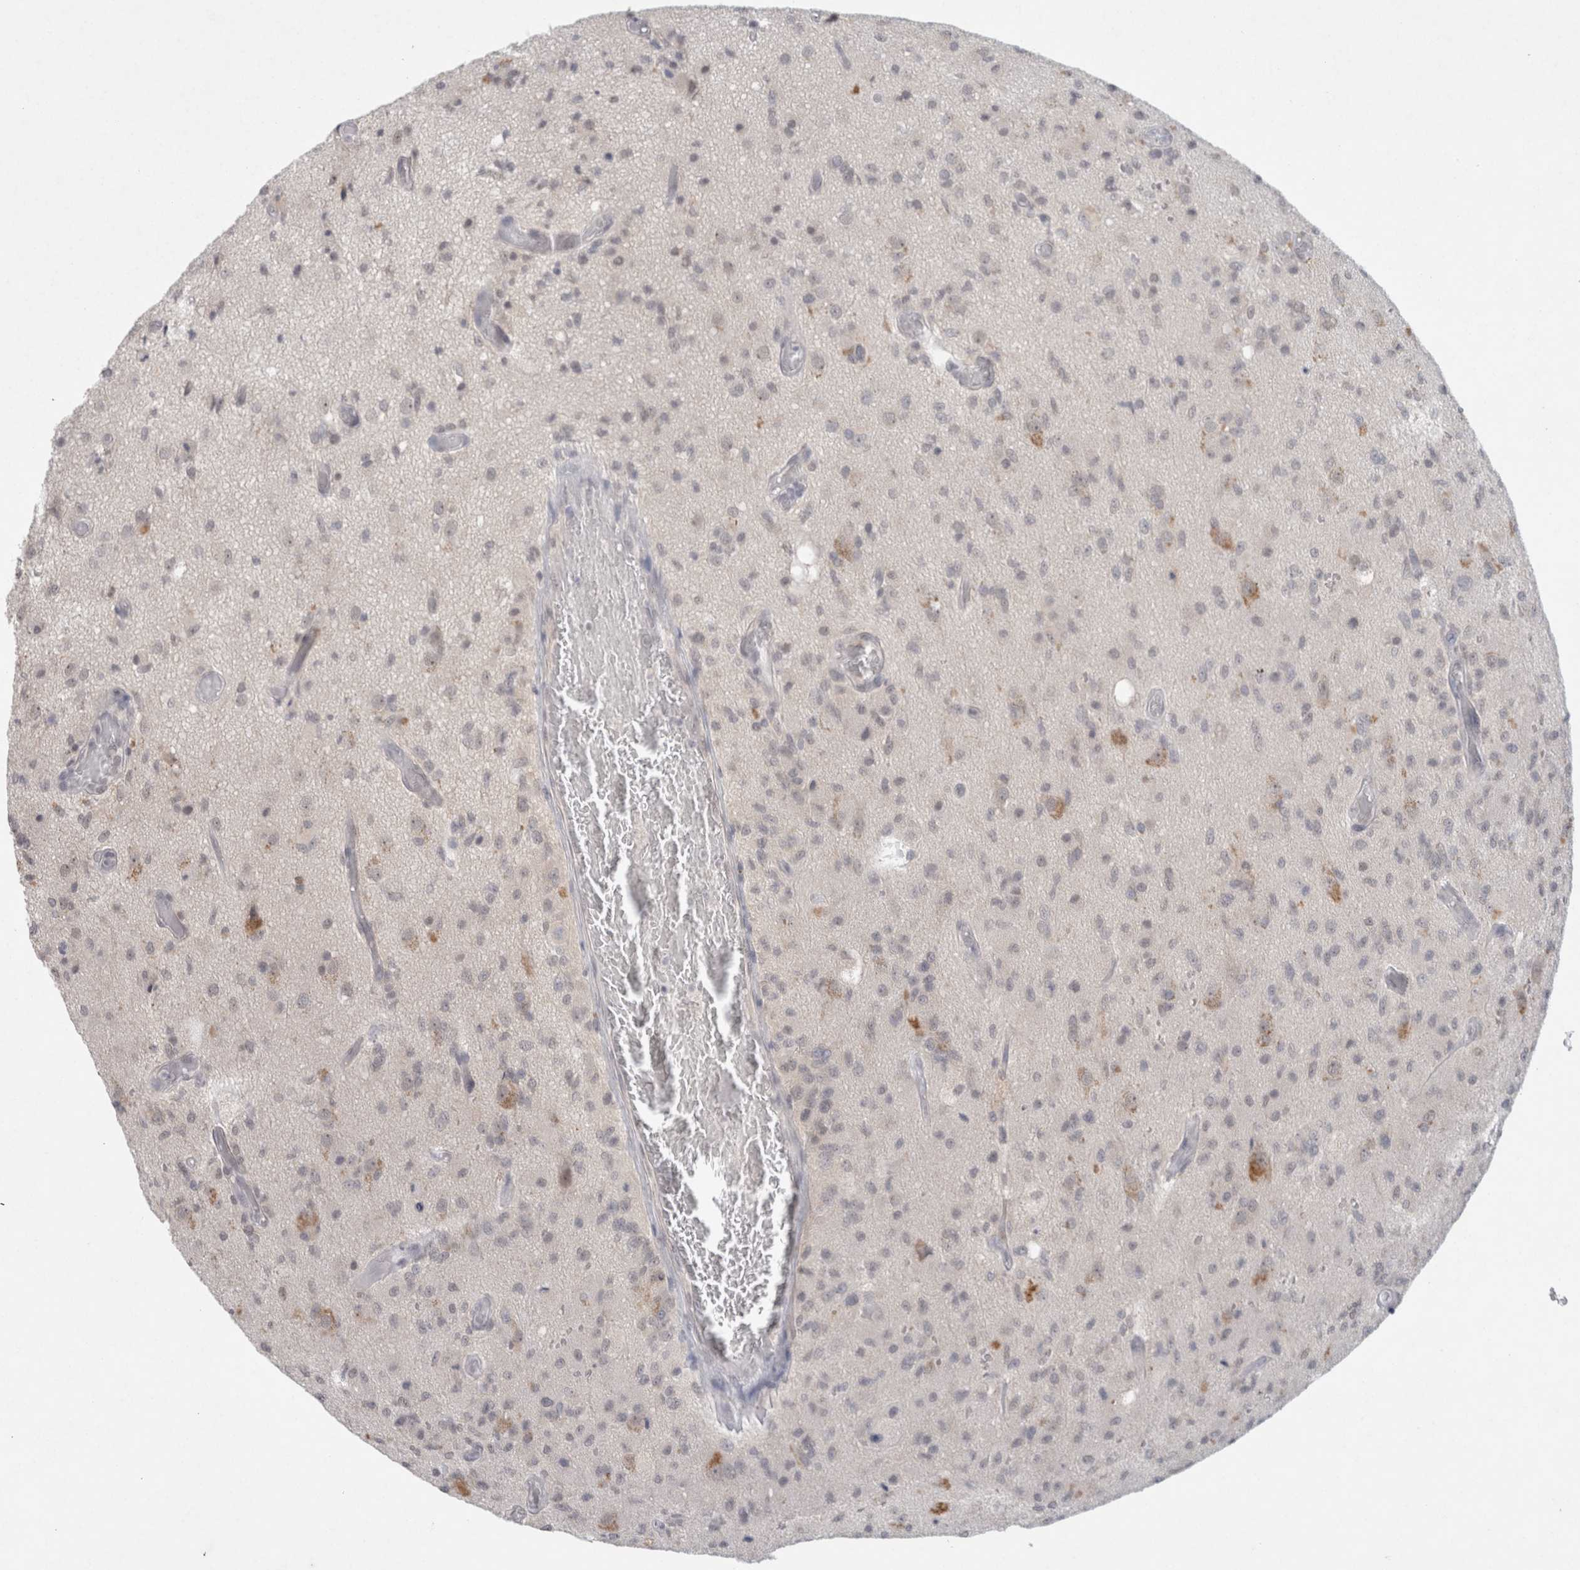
{"staining": {"intensity": "negative", "quantity": "none", "location": "none"}, "tissue": "glioma", "cell_type": "Tumor cells", "image_type": "cancer", "snomed": [{"axis": "morphology", "description": "Normal tissue, NOS"}, {"axis": "morphology", "description": "Glioma, malignant, High grade"}, {"axis": "topography", "description": "Cerebral cortex"}], "caption": "Photomicrograph shows no protein expression in tumor cells of glioma tissue. (Stains: DAB (3,3'-diaminobenzidine) immunohistochemistry with hematoxylin counter stain, Microscopy: brightfield microscopy at high magnification).", "gene": "FBXO42", "patient": {"sex": "male", "age": 77}}